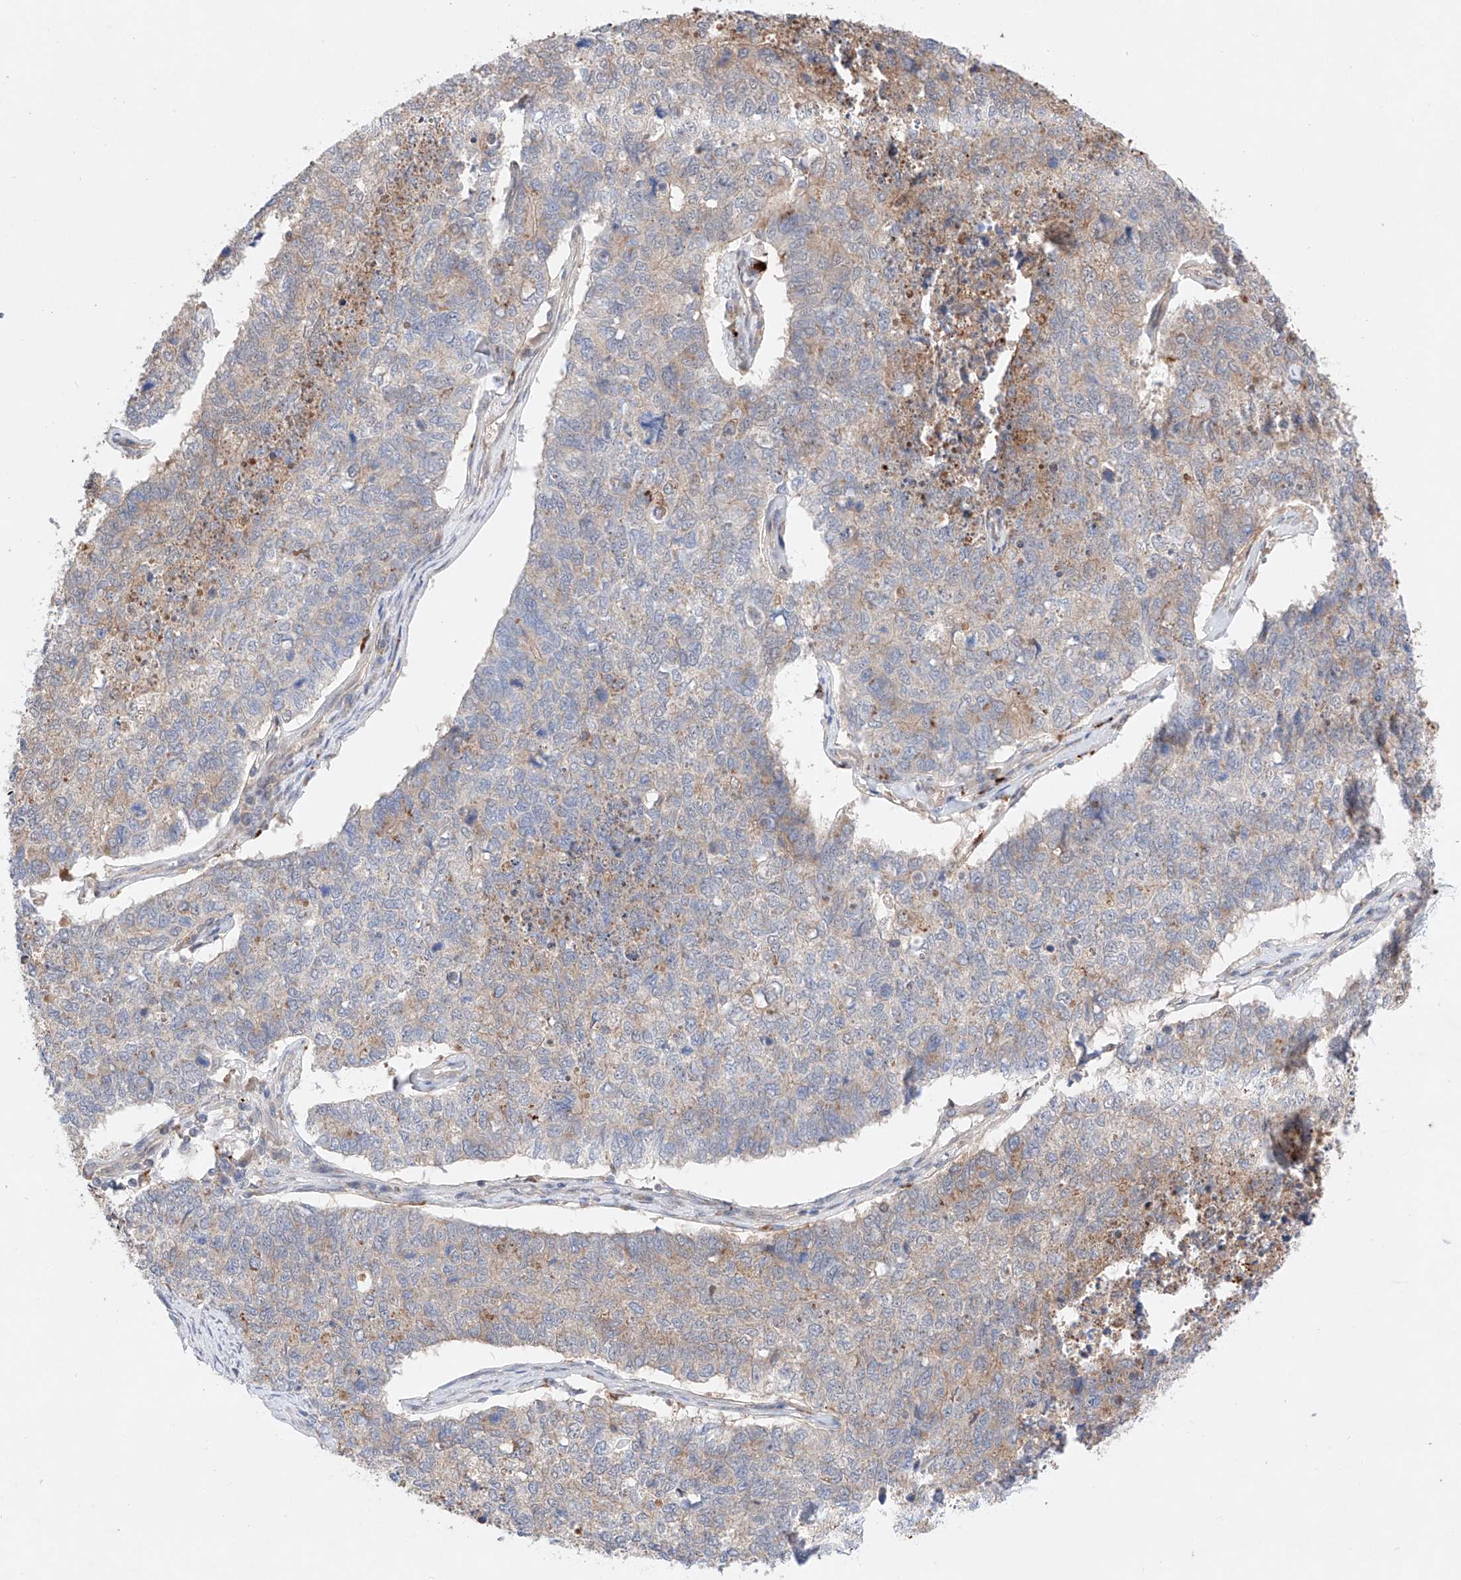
{"staining": {"intensity": "weak", "quantity": "<25%", "location": "cytoplasmic/membranous"}, "tissue": "cervical cancer", "cell_type": "Tumor cells", "image_type": "cancer", "snomed": [{"axis": "morphology", "description": "Squamous cell carcinoma, NOS"}, {"axis": "topography", "description": "Cervix"}], "caption": "The photomicrograph exhibits no significant positivity in tumor cells of squamous cell carcinoma (cervical).", "gene": "GCNT1", "patient": {"sex": "female", "age": 63}}